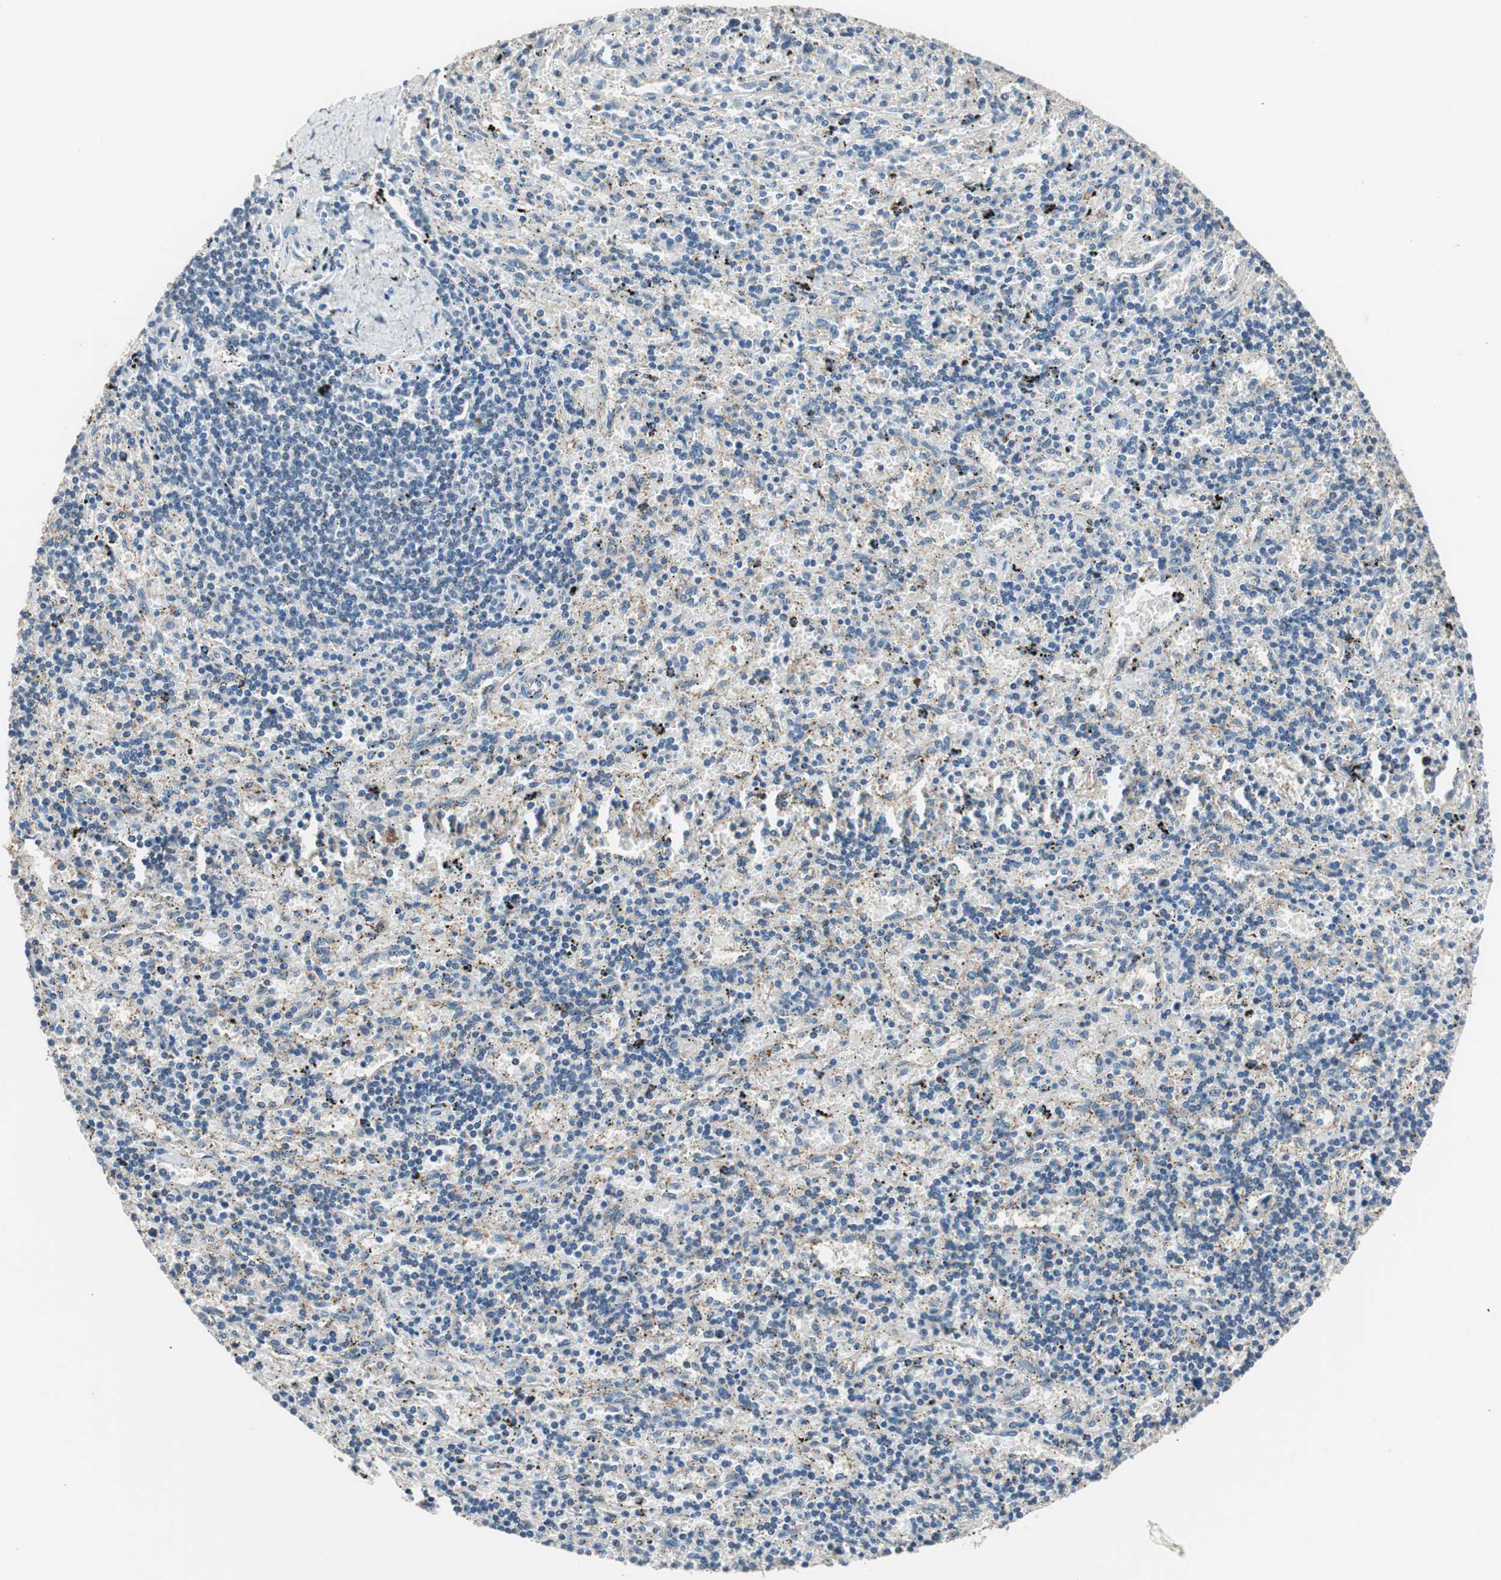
{"staining": {"intensity": "negative", "quantity": "none", "location": "none"}, "tissue": "lymphoma", "cell_type": "Tumor cells", "image_type": "cancer", "snomed": [{"axis": "morphology", "description": "Malignant lymphoma, non-Hodgkin's type, Low grade"}, {"axis": "topography", "description": "Spleen"}], "caption": "The immunohistochemistry (IHC) histopathology image has no significant positivity in tumor cells of lymphoma tissue.", "gene": "PI4KB", "patient": {"sex": "male", "age": 76}}